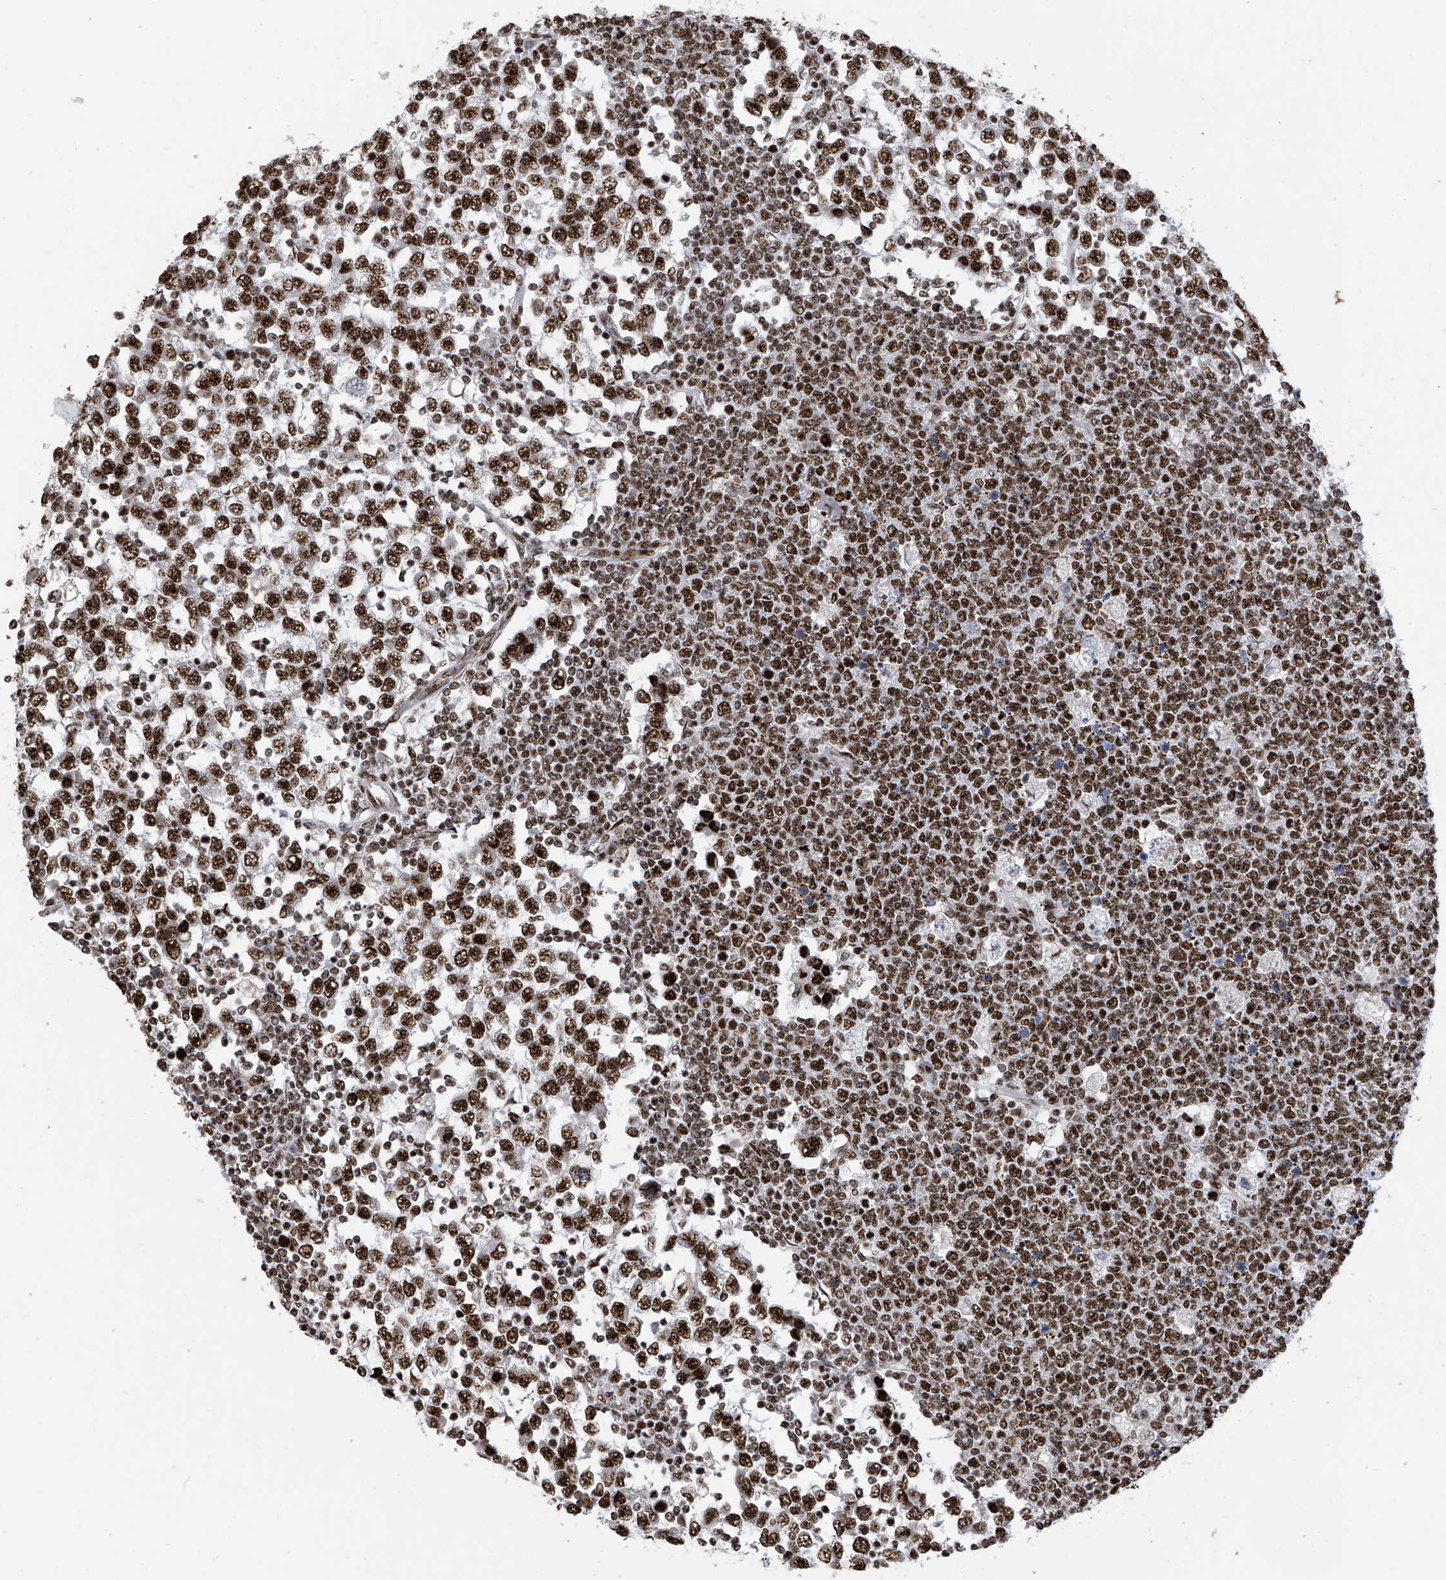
{"staining": {"intensity": "strong", "quantity": ">75%", "location": "nuclear"}, "tissue": "testis cancer", "cell_type": "Tumor cells", "image_type": "cancer", "snomed": [{"axis": "morphology", "description": "Seminoma, NOS"}, {"axis": "topography", "description": "Testis"}], "caption": "Strong nuclear positivity is seen in approximately >75% of tumor cells in testis seminoma. (brown staining indicates protein expression, while blue staining denotes nuclei).", "gene": "APLF", "patient": {"sex": "male", "age": 65}}